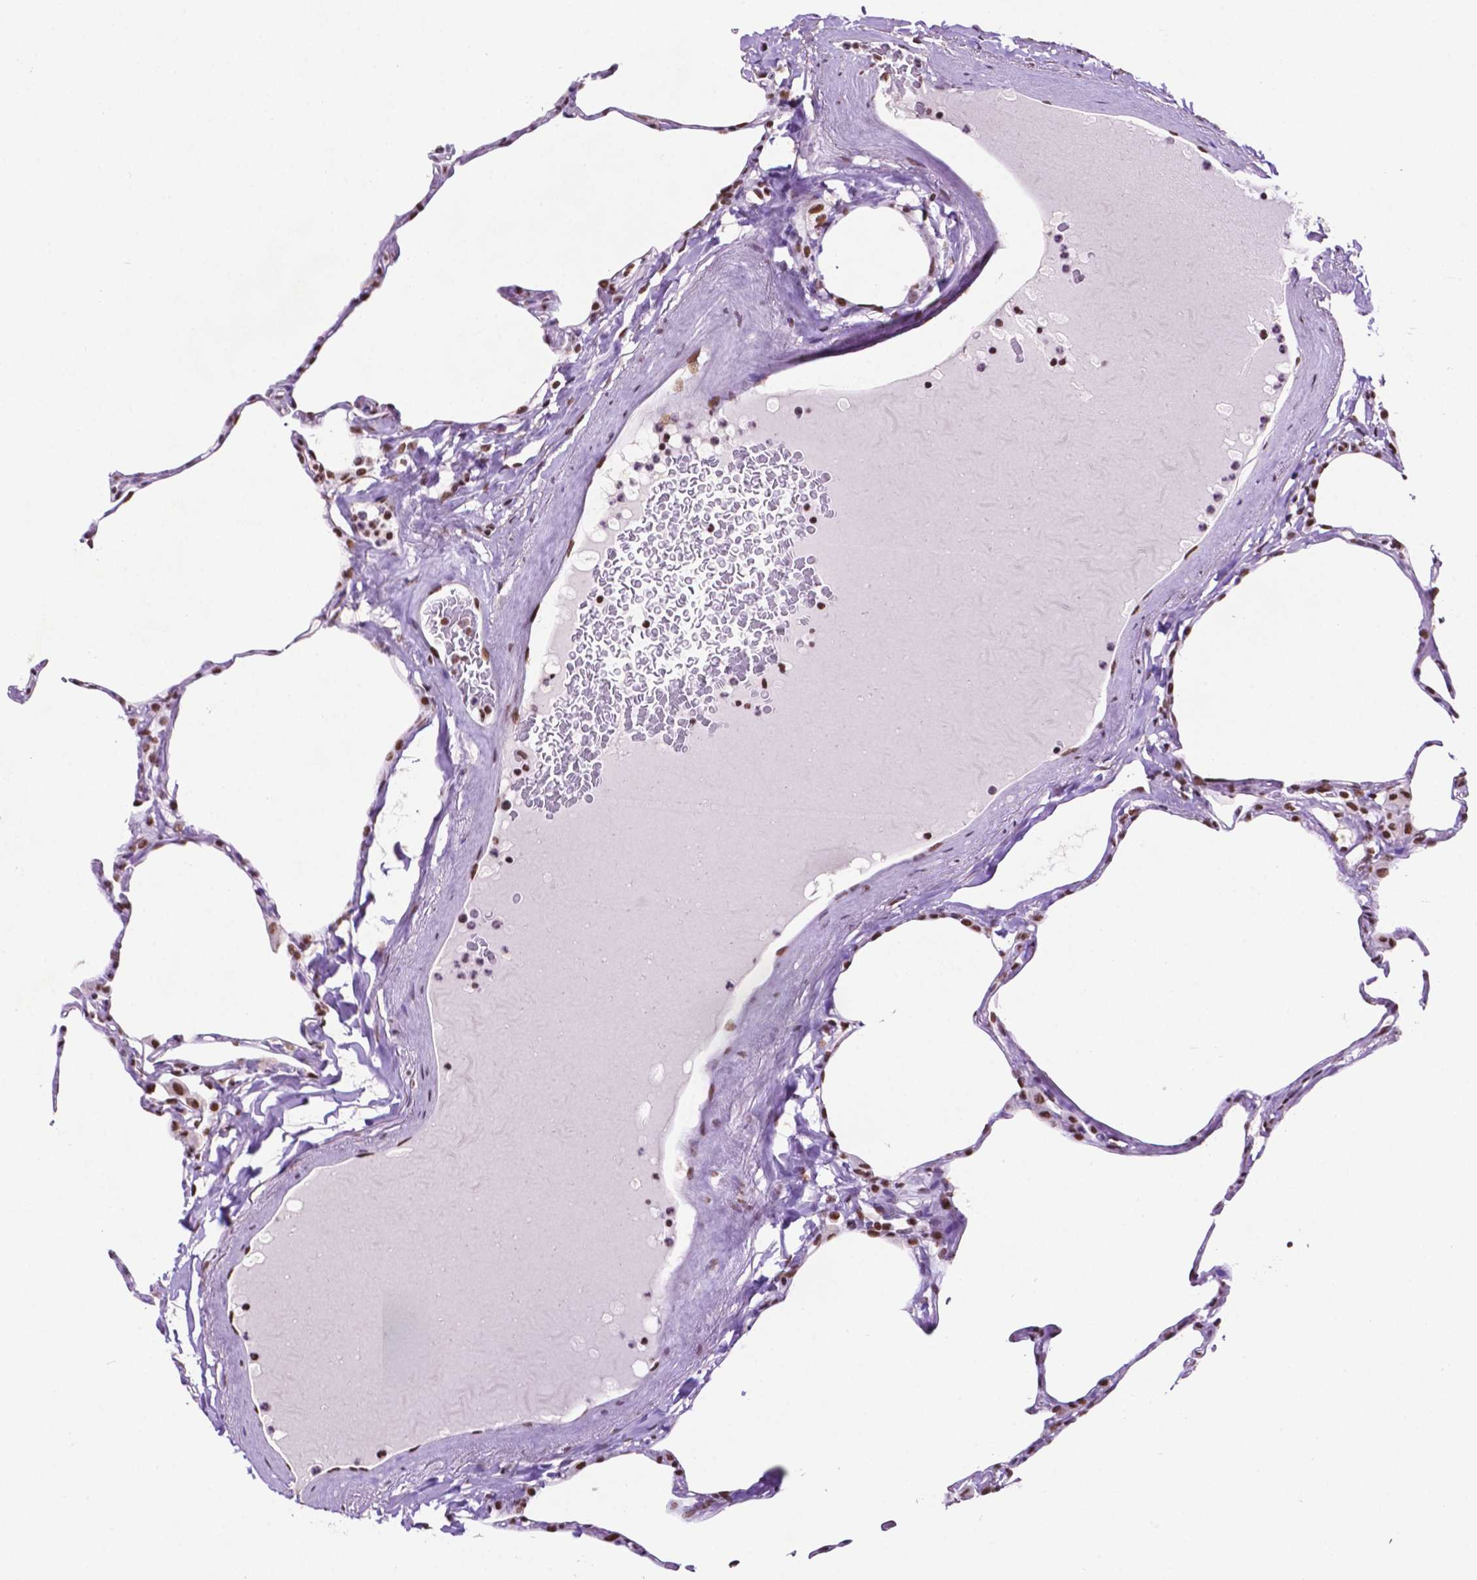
{"staining": {"intensity": "strong", "quantity": "25%-75%", "location": "nuclear"}, "tissue": "lung", "cell_type": "Alveolar cells", "image_type": "normal", "snomed": [{"axis": "morphology", "description": "Normal tissue, NOS"}, {"axis": "topography", "description": "Lung"}], "caption": "Lung was stained to show a protein in brown. There is high levels of strong nuclear positivity in about 25%-75% of alveolar cells. The staining is performed using DAB brown chromogen to label protein expression. The nuclei are counter-stained blue using hematoxylin.", "gene": "CCAR2", "patient": {"sex": "male", "age": 65}}